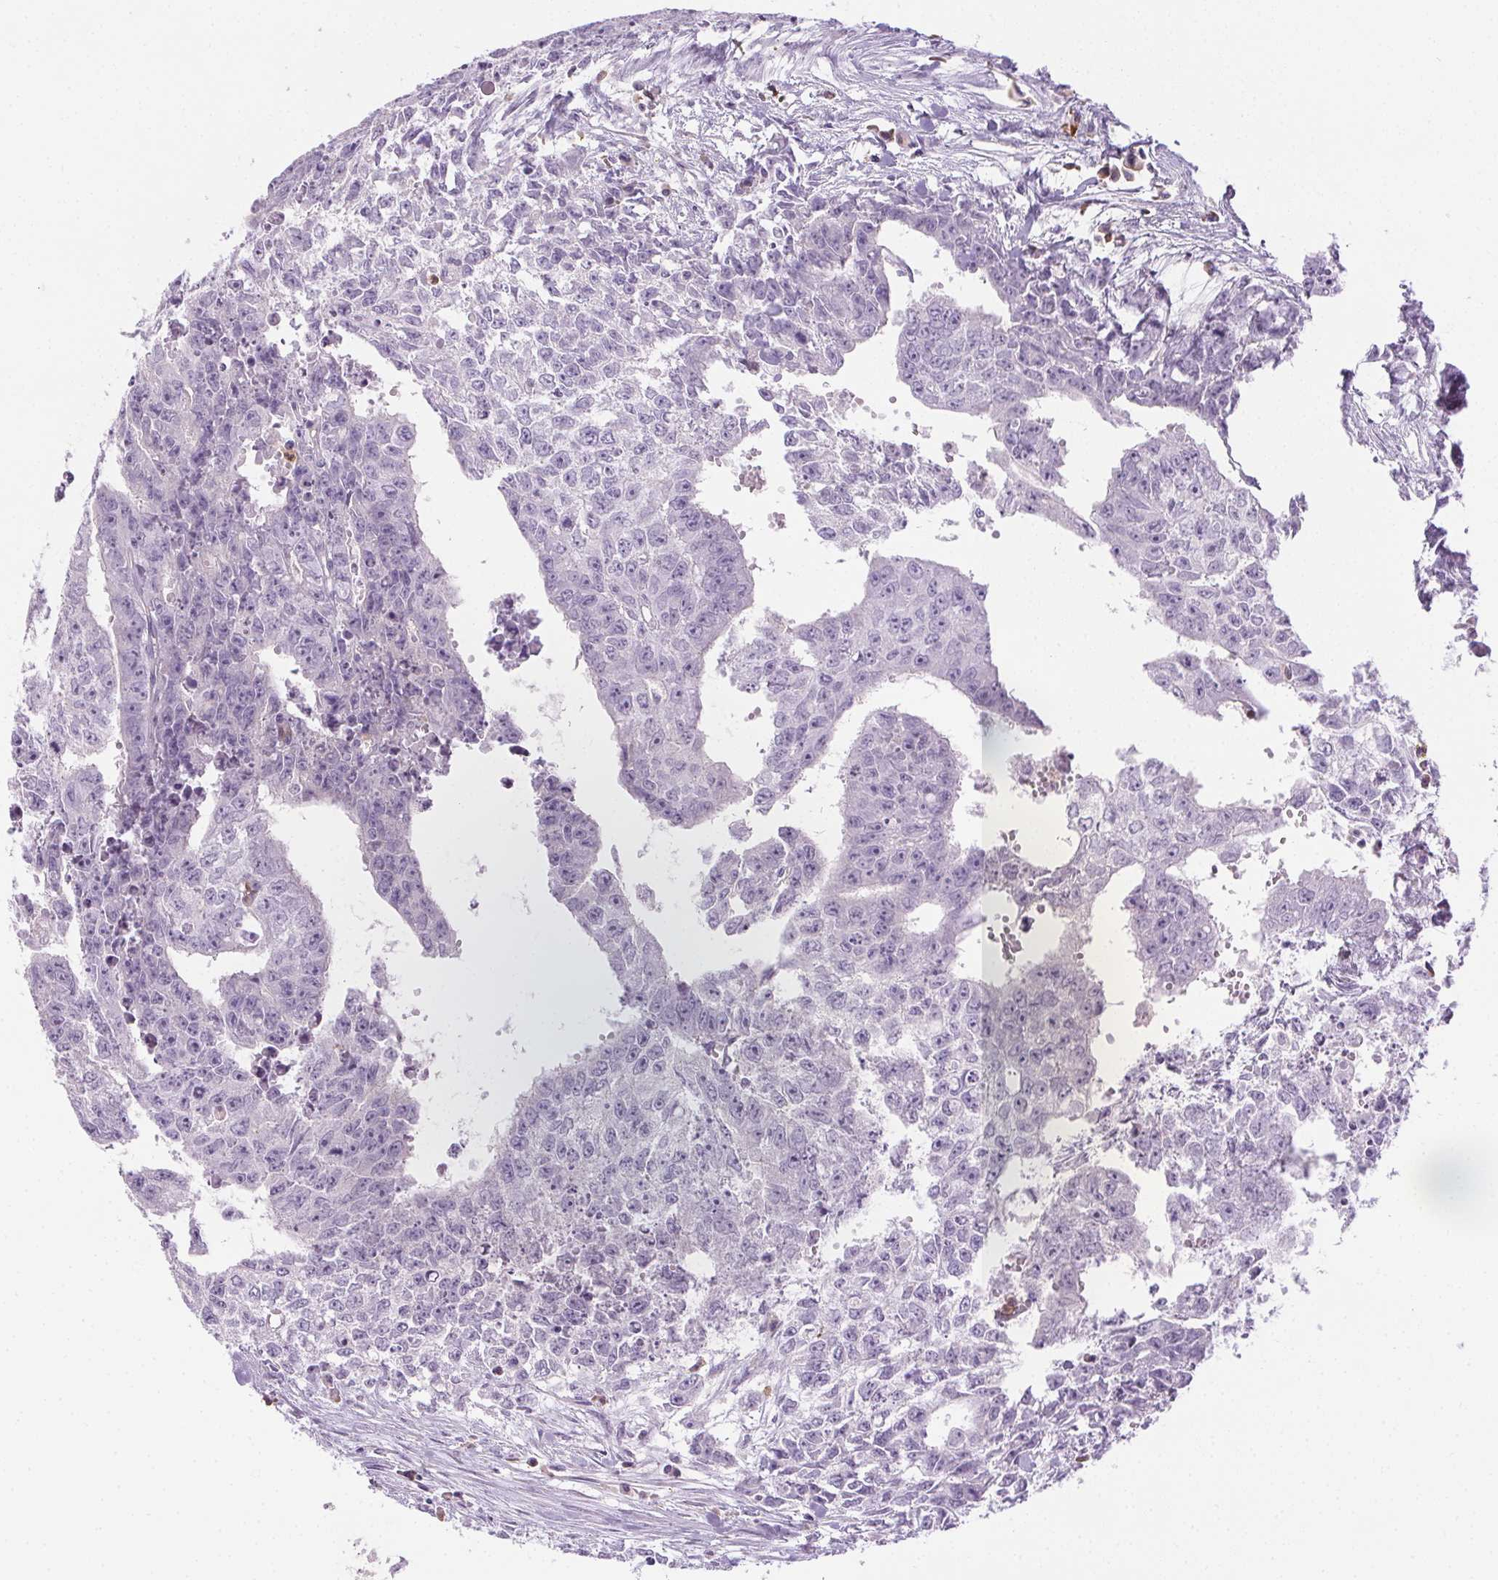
{"staining": {"intensity": "negative", "quantity": "none", "location": "none"}, "tissue": "testis cancer", "cell_type": "Tumor cells", "image_type": "cancer", "snomed": [{"axis": "morphology", "description": "Carcinoma, Embryonal, NOS"}, {"axis": "morphology", "description": "Teratoma, malignant, NOS"}, {"axis": "topography", "description": "Testis"}], "caption": "This is an IHC histopathology image of malignant teratoma (testis). There is no expression in tumor cells.", "gene": "TMEM45A", "patient": {"sex": "male", "age": 24}}